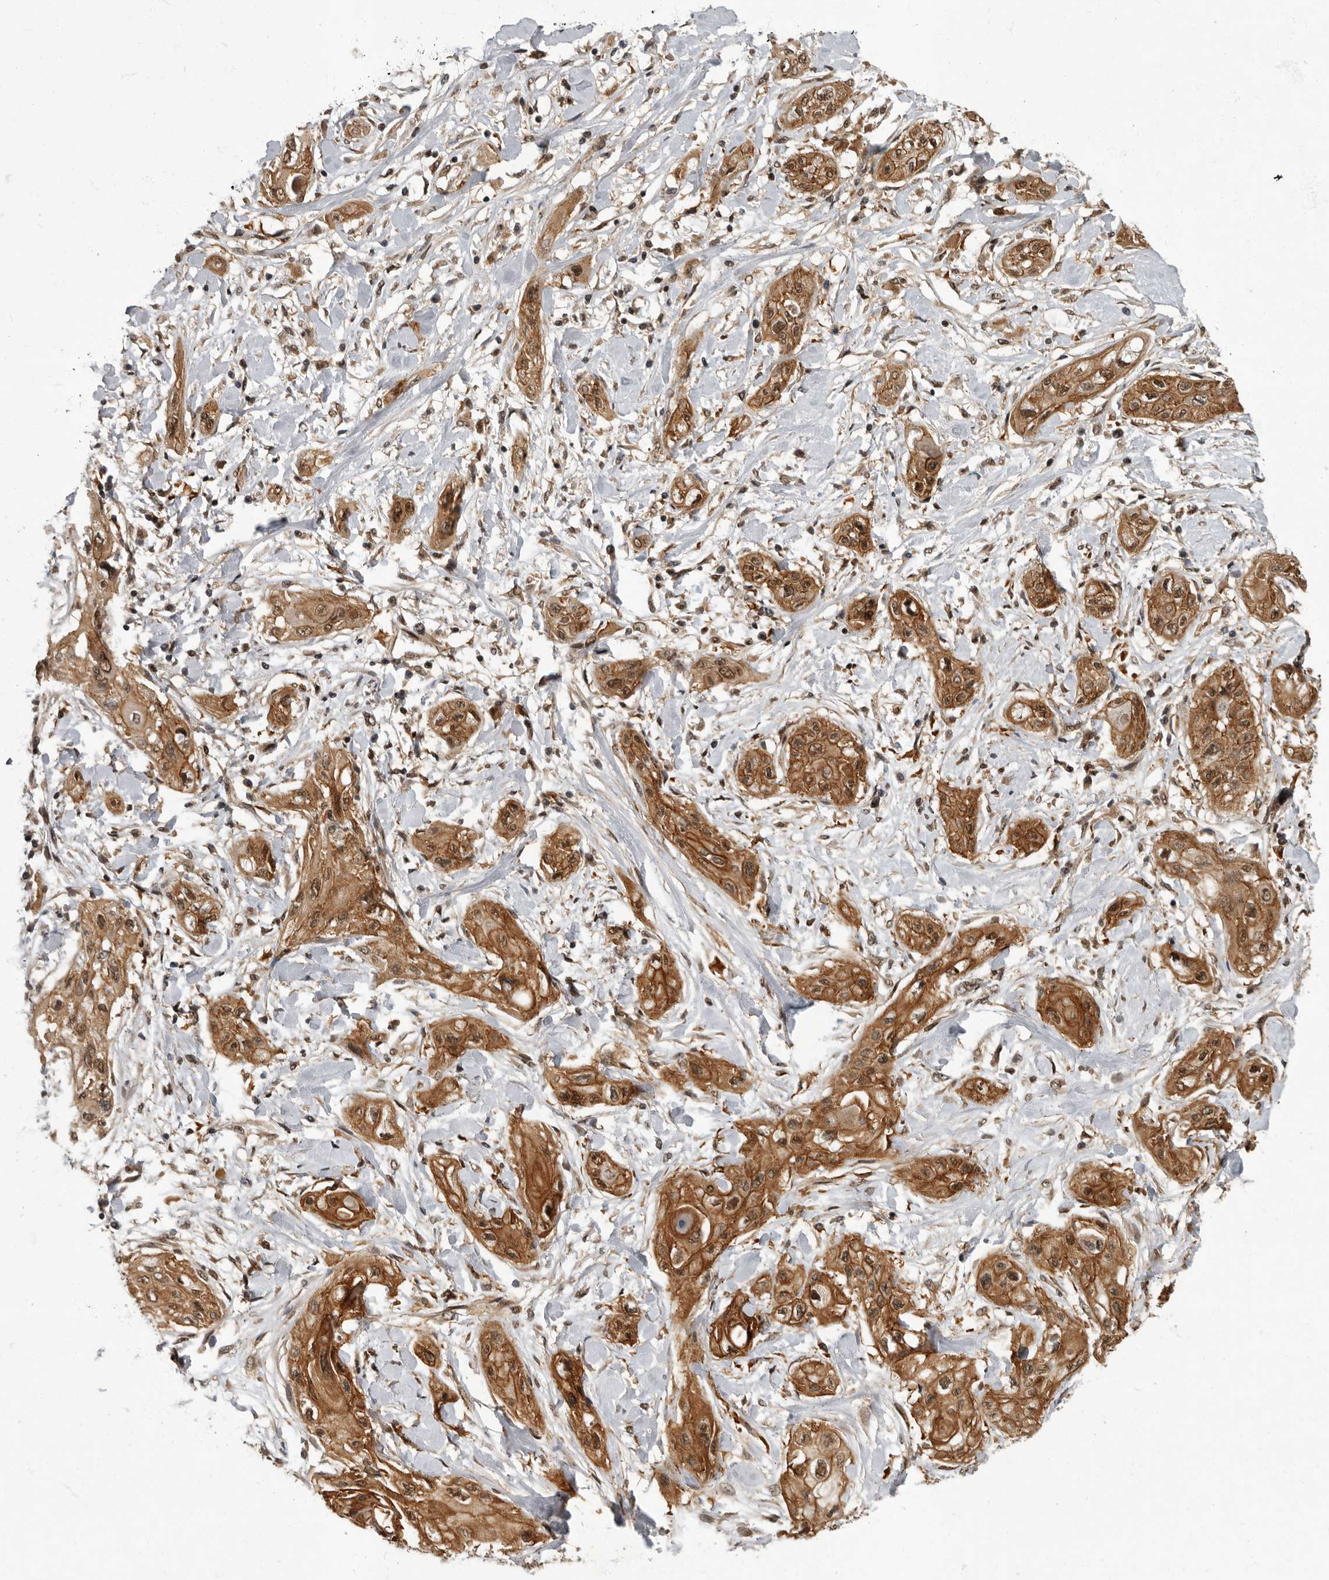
{"staining": {"intensity": "moderate", "quantity": ">75%", "location": "cytoplasmic/membranous,nuclear"}, "tissue": "lung cancer", "cell_type": "Tumor cells", "image_type": "cancer", "snomed": [{"axis": "morphology", "description": "Squamous cell carcinoma, NOS"}, {"axis": "topography", "description": "Lung"}], "caption": "Immunohistochemical staining of squamous cell carcinoma (lung) shows medium levels of moderate cytoplasmic/membranous and nuclear protein expression in about >75% of tumor cells.", "gene": "VPS50", "patient": {"sex": "female", "age": 47}}